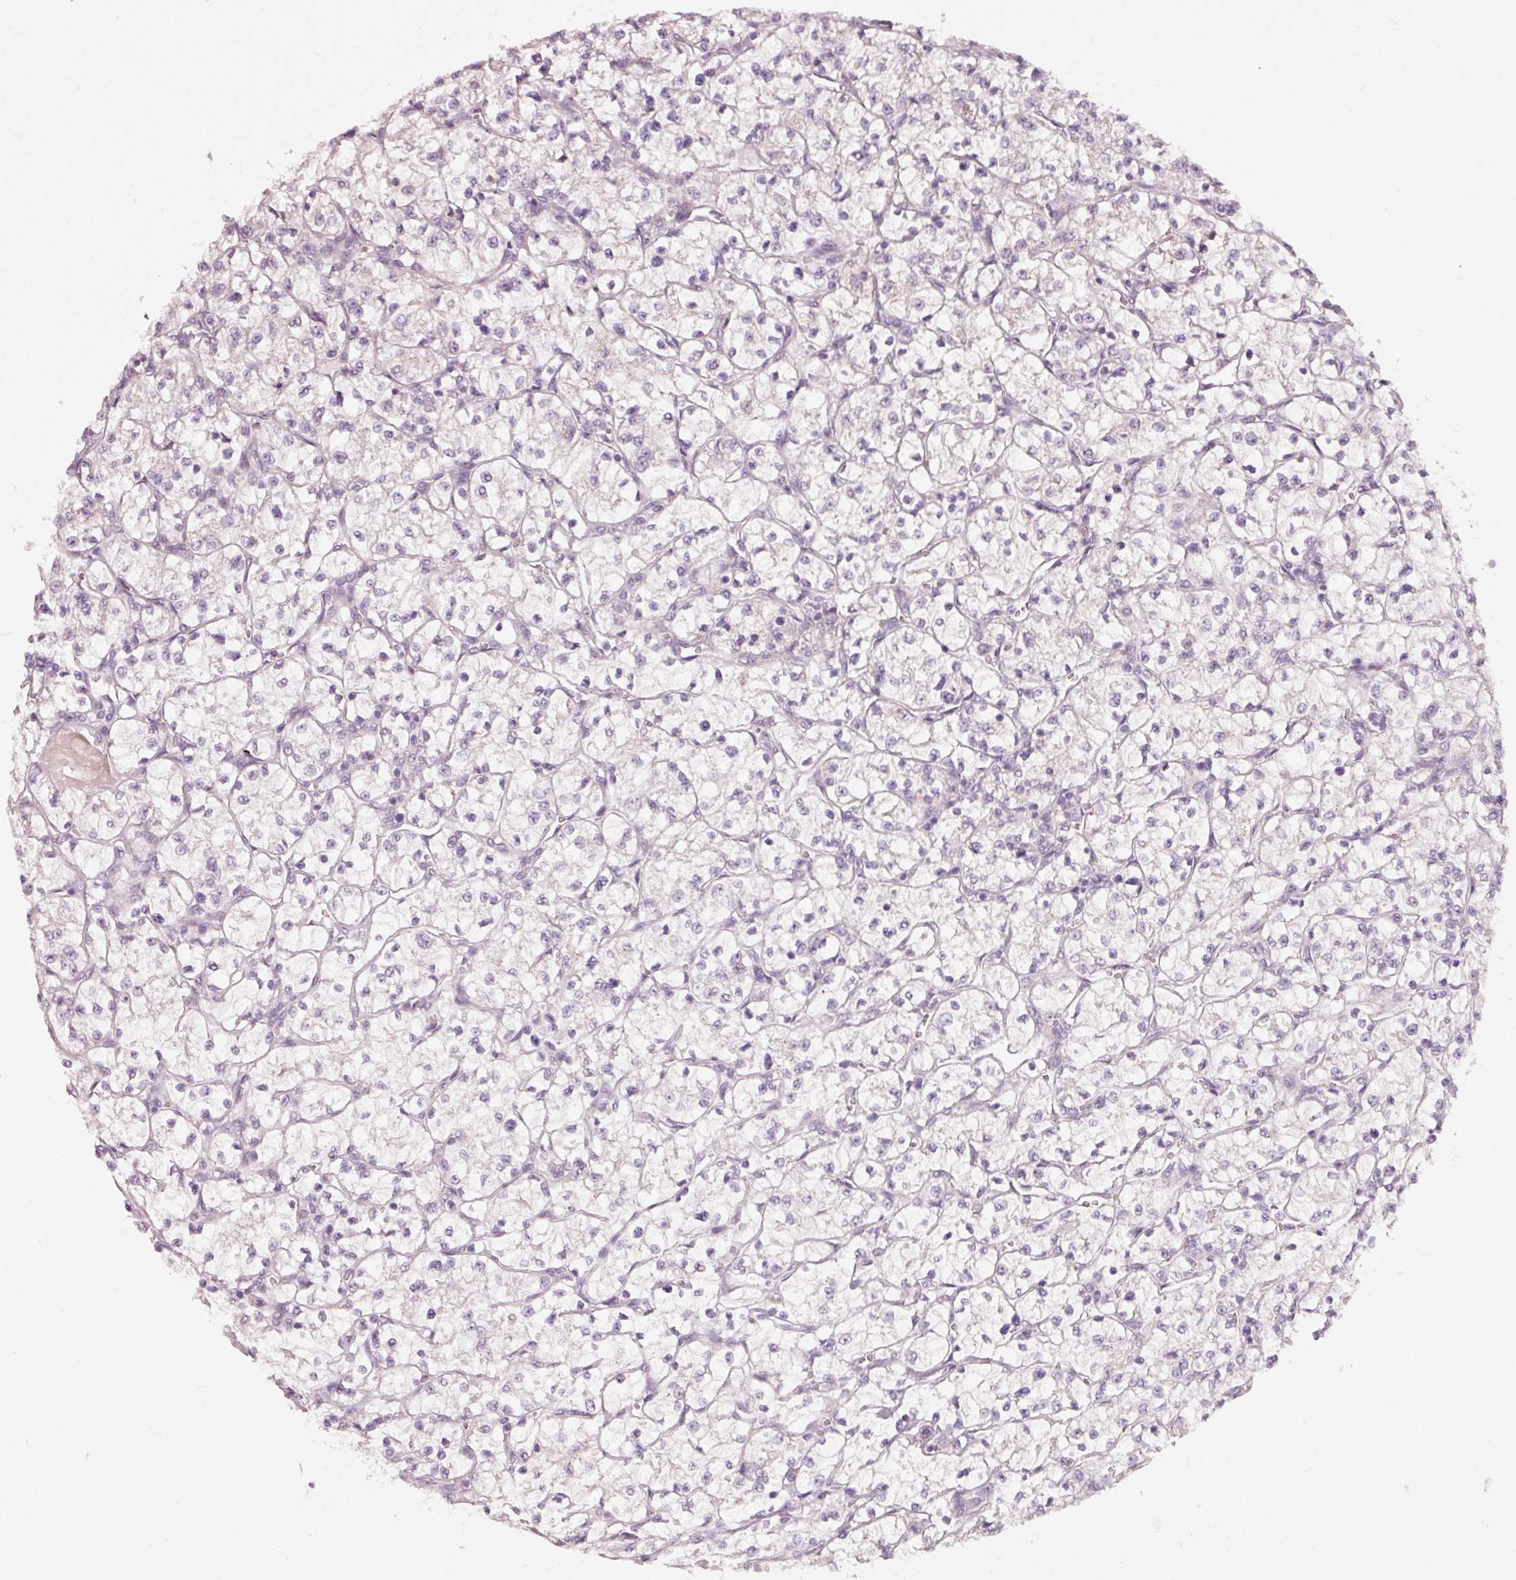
{"staining": {"intensity": "negative", "quantity": "none", "location": "none"}, "tissue": "renal cancer", "cell_type": "Tumor cells", "image_type": "cancer", "snomed": [{"axis": "morphology", "description": "Adenocarcinoma, NOS"}, {"axis": "topography", "description": "Kidney"}], "caption": "A histopathology image of human renal cancer (adenocarcinoma) is negative for staining in tumor cells. (Stains: DAB (3,3'-diaminobenzidine) immunohistochemistry (IHC) with hematoxylin counter stain, Microscopy: brightfield microscopy at high magnification).", "gene": "DAPP1", "patient": {"sex": "female", "age": 64}}